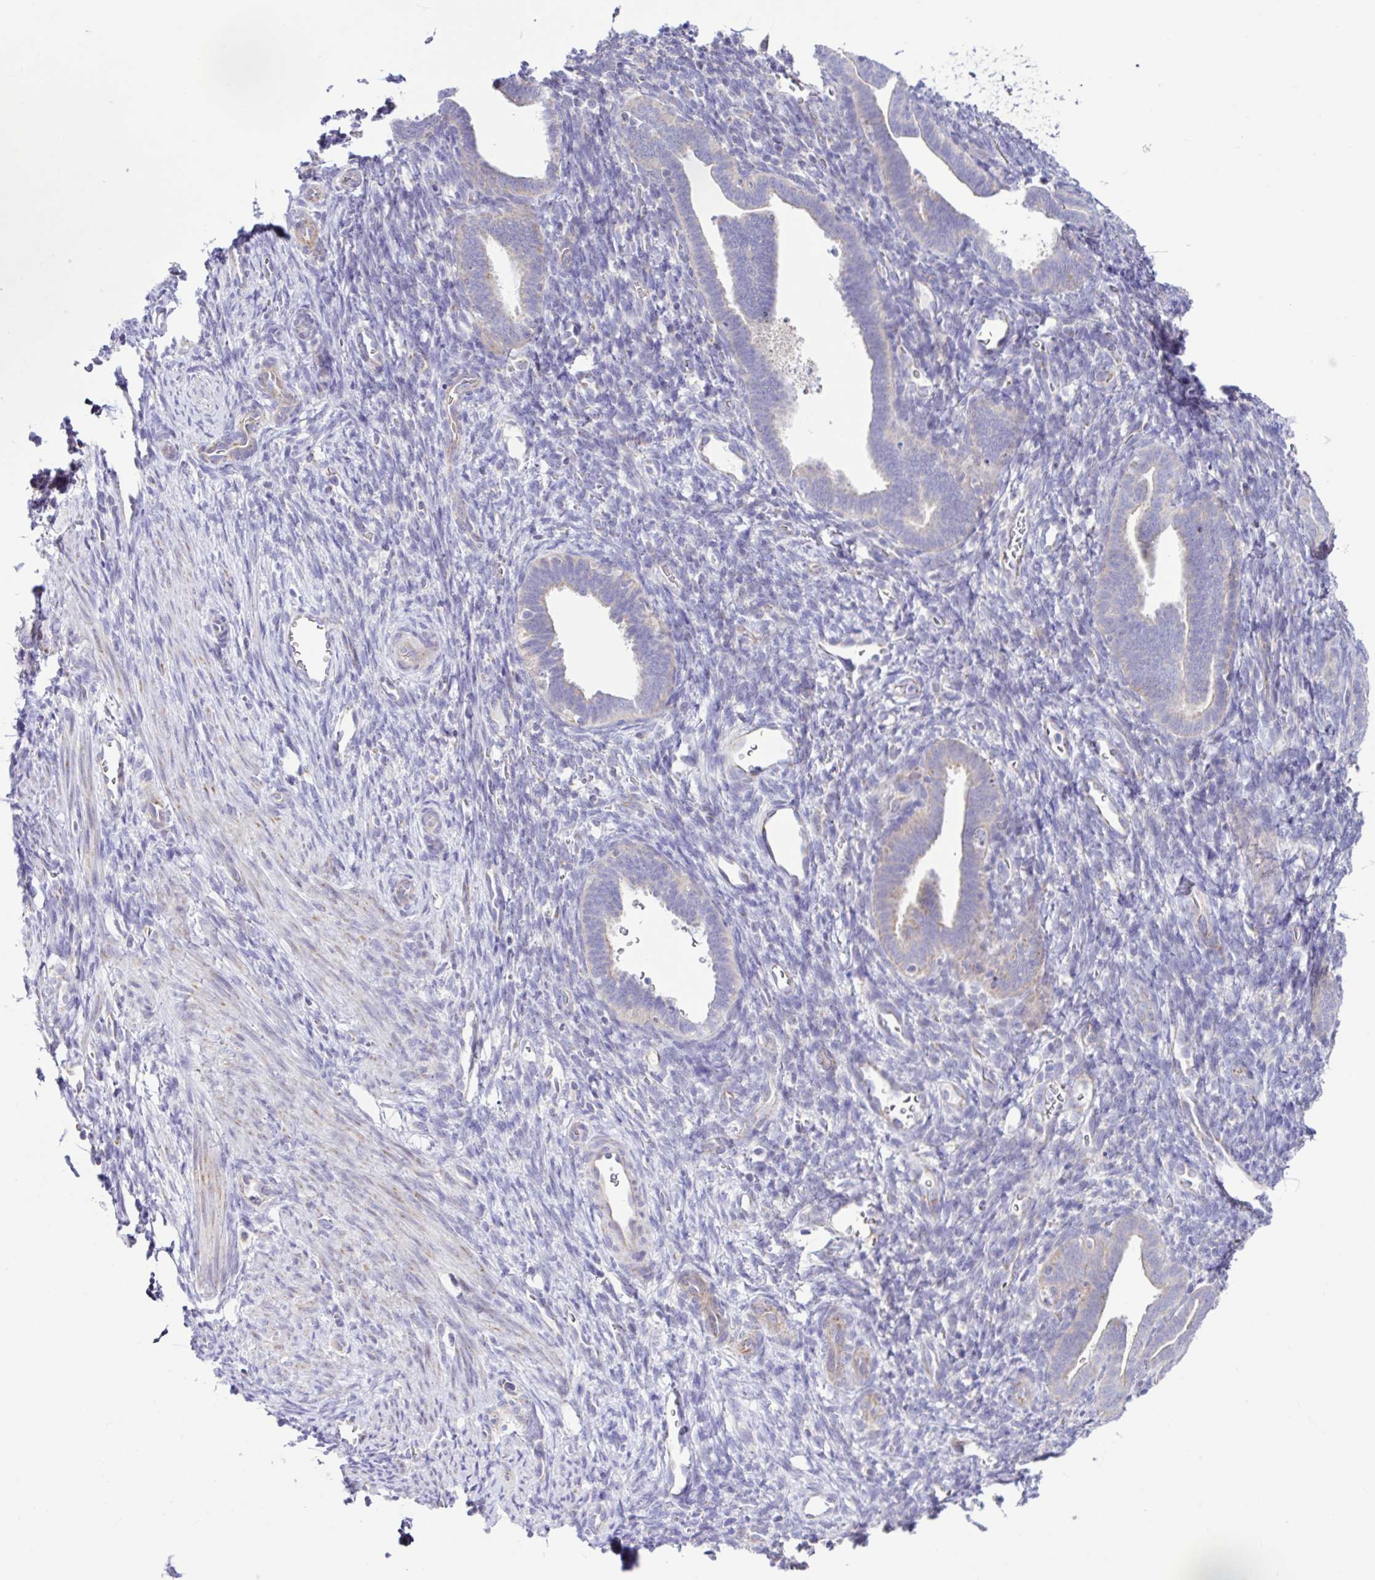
{"staining": {"intensity": "negative", "quantity": "none", "location": "none"}, "tissue": "endometrium", "cell_type": "Cells in endometrial stroma", "image_type": "normal", "snomed": [{"axis": "morphology", "description": "Normal tissue, NOS"}, {"axis": "topography", "description": "Endometrium"}], "caption": "IHC of unremarkable endometrium exhibits no staining in cells in endometrial stroma. (Immunohistochemistry, brightfield microscopy, high magnification).", "gene": "NDUFS2", "patient": {"sex": "female", "age": 34}}